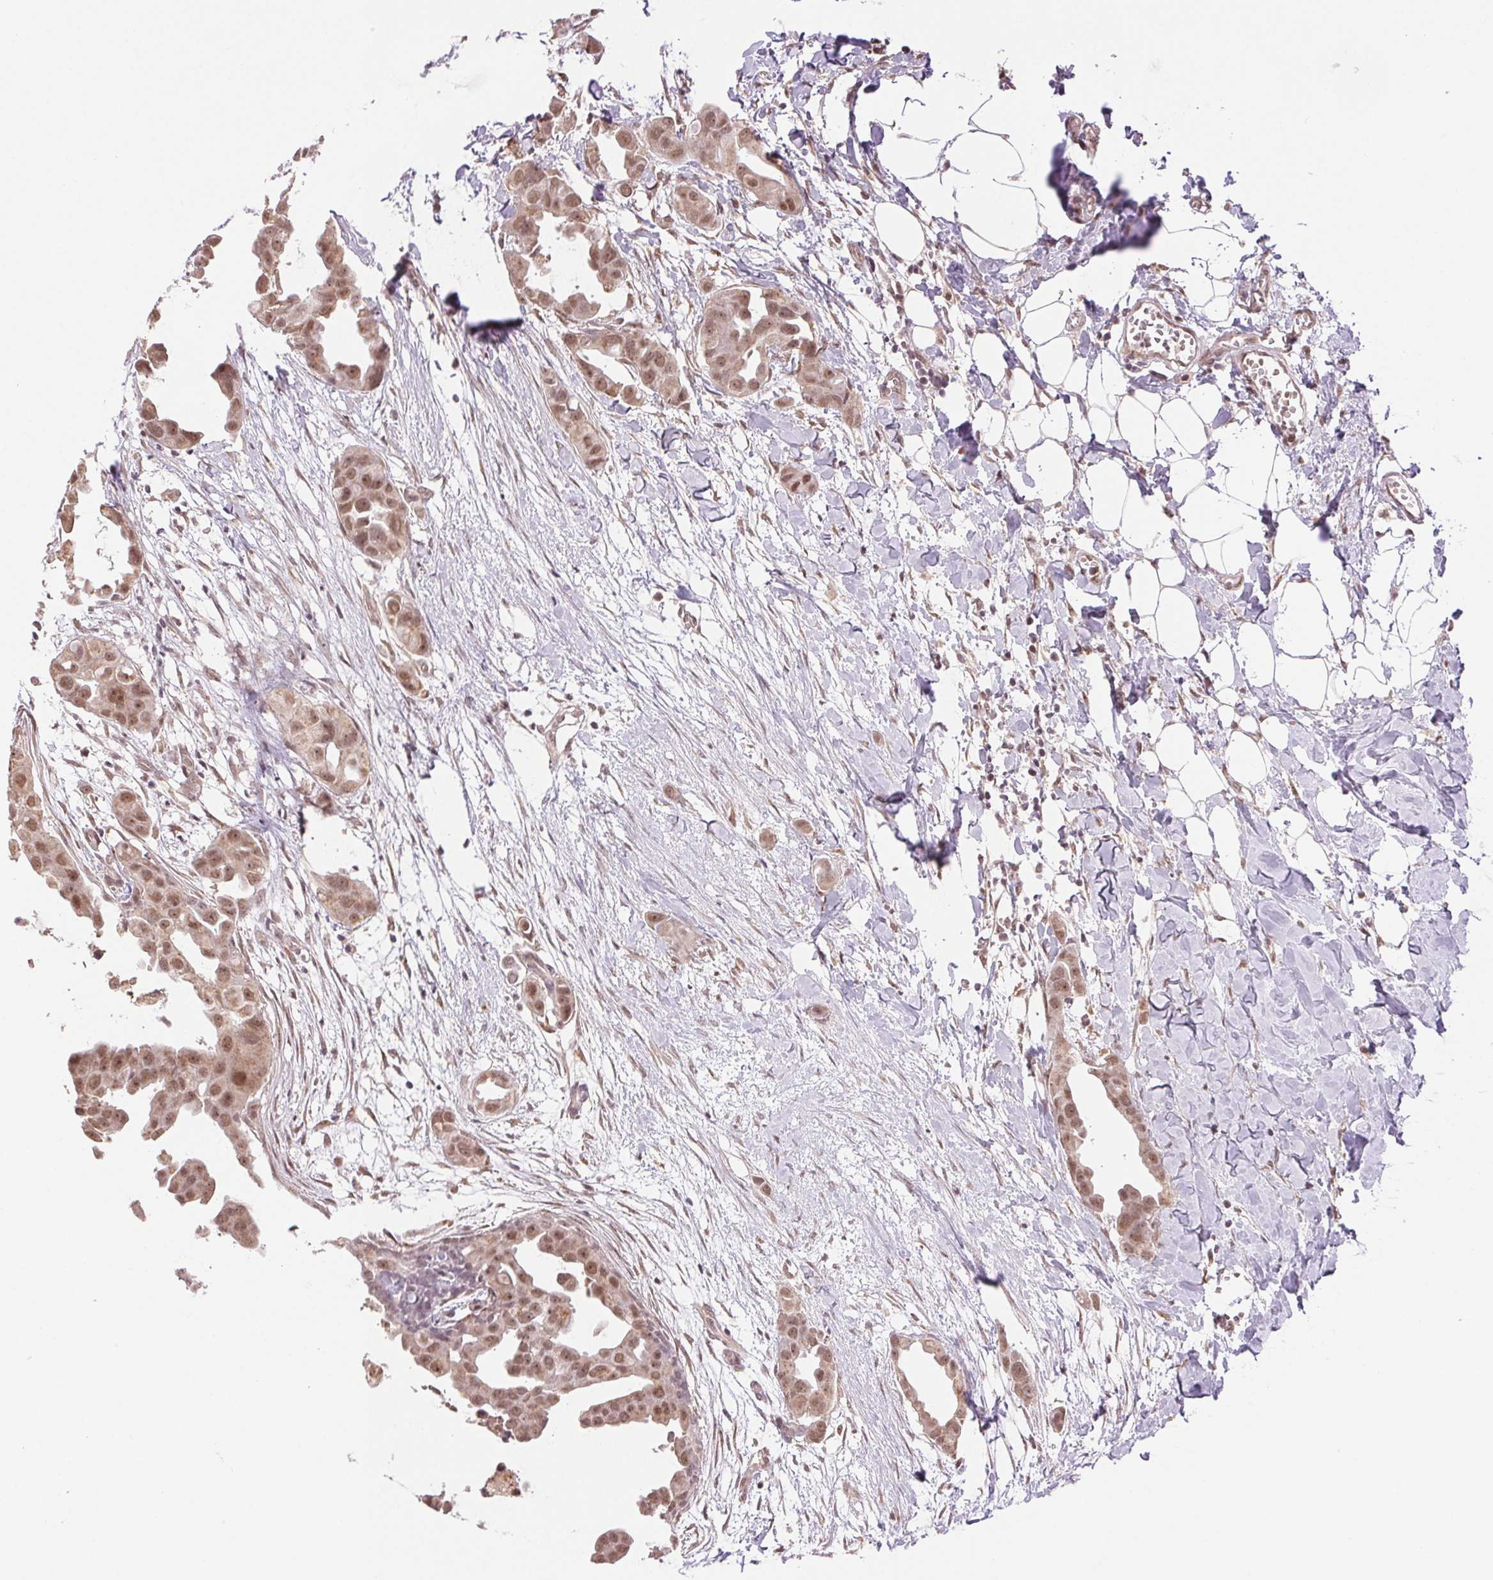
{"staining": {"intensity": "moderate", "quantity": ">75%", "location": "nuclear"}, "tissue": "breast cancer", "cell_type": "Tumor cells", "image_type": "cancer", "snomed": [{"axis": "morphology", "description": "Duct carcinoma"}, {"axis": "topography", "description": "Breast"}], "caption": "The histopathology image demonstrates a brown stain indicating the presence of a protein in the nuclear of tumor cells in breast cancer. Immunohistochemistry stains the protein of interest in brown and the nuclei are stained blue.", "gene": "GRHL3", "patient": {"sex": "female", "age": 38}}